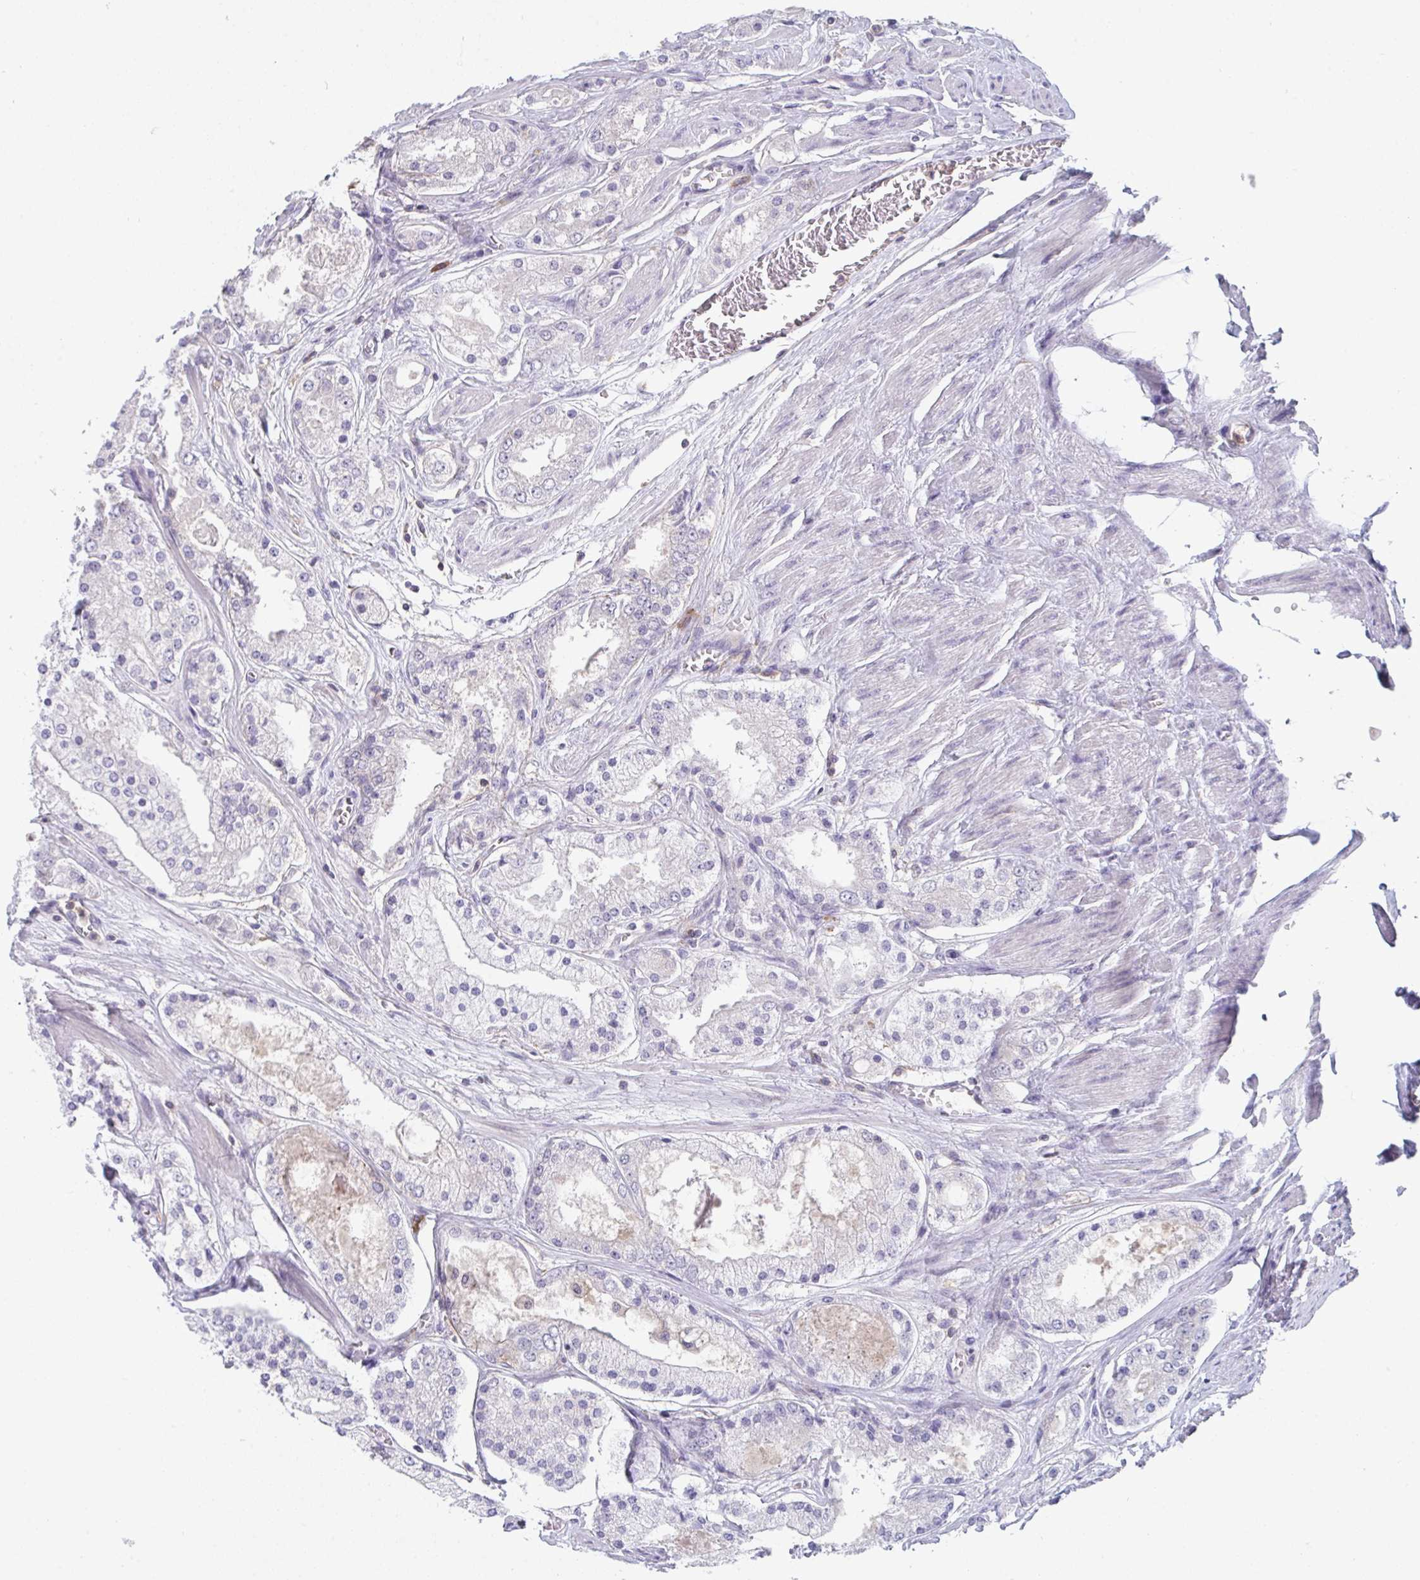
{"staining": {"intensity": "negative", "quantity": "none", "location": "none"}, "tissue": "prostate cancer", "cell_type": "Tumor cells", "image_type": "cancer", "snomed": [{"axis": "morphology", "description": "Adenocarcinoma, High grade"}, {"axis": "topography", "description": "Prostate"}], "caption": "Tumor cells are negative for brown protein staining in prostate cancer (high-grade adenocarcinoma).", "gene": "DISP2", "patient": {"sex": "male", "age": 67}}